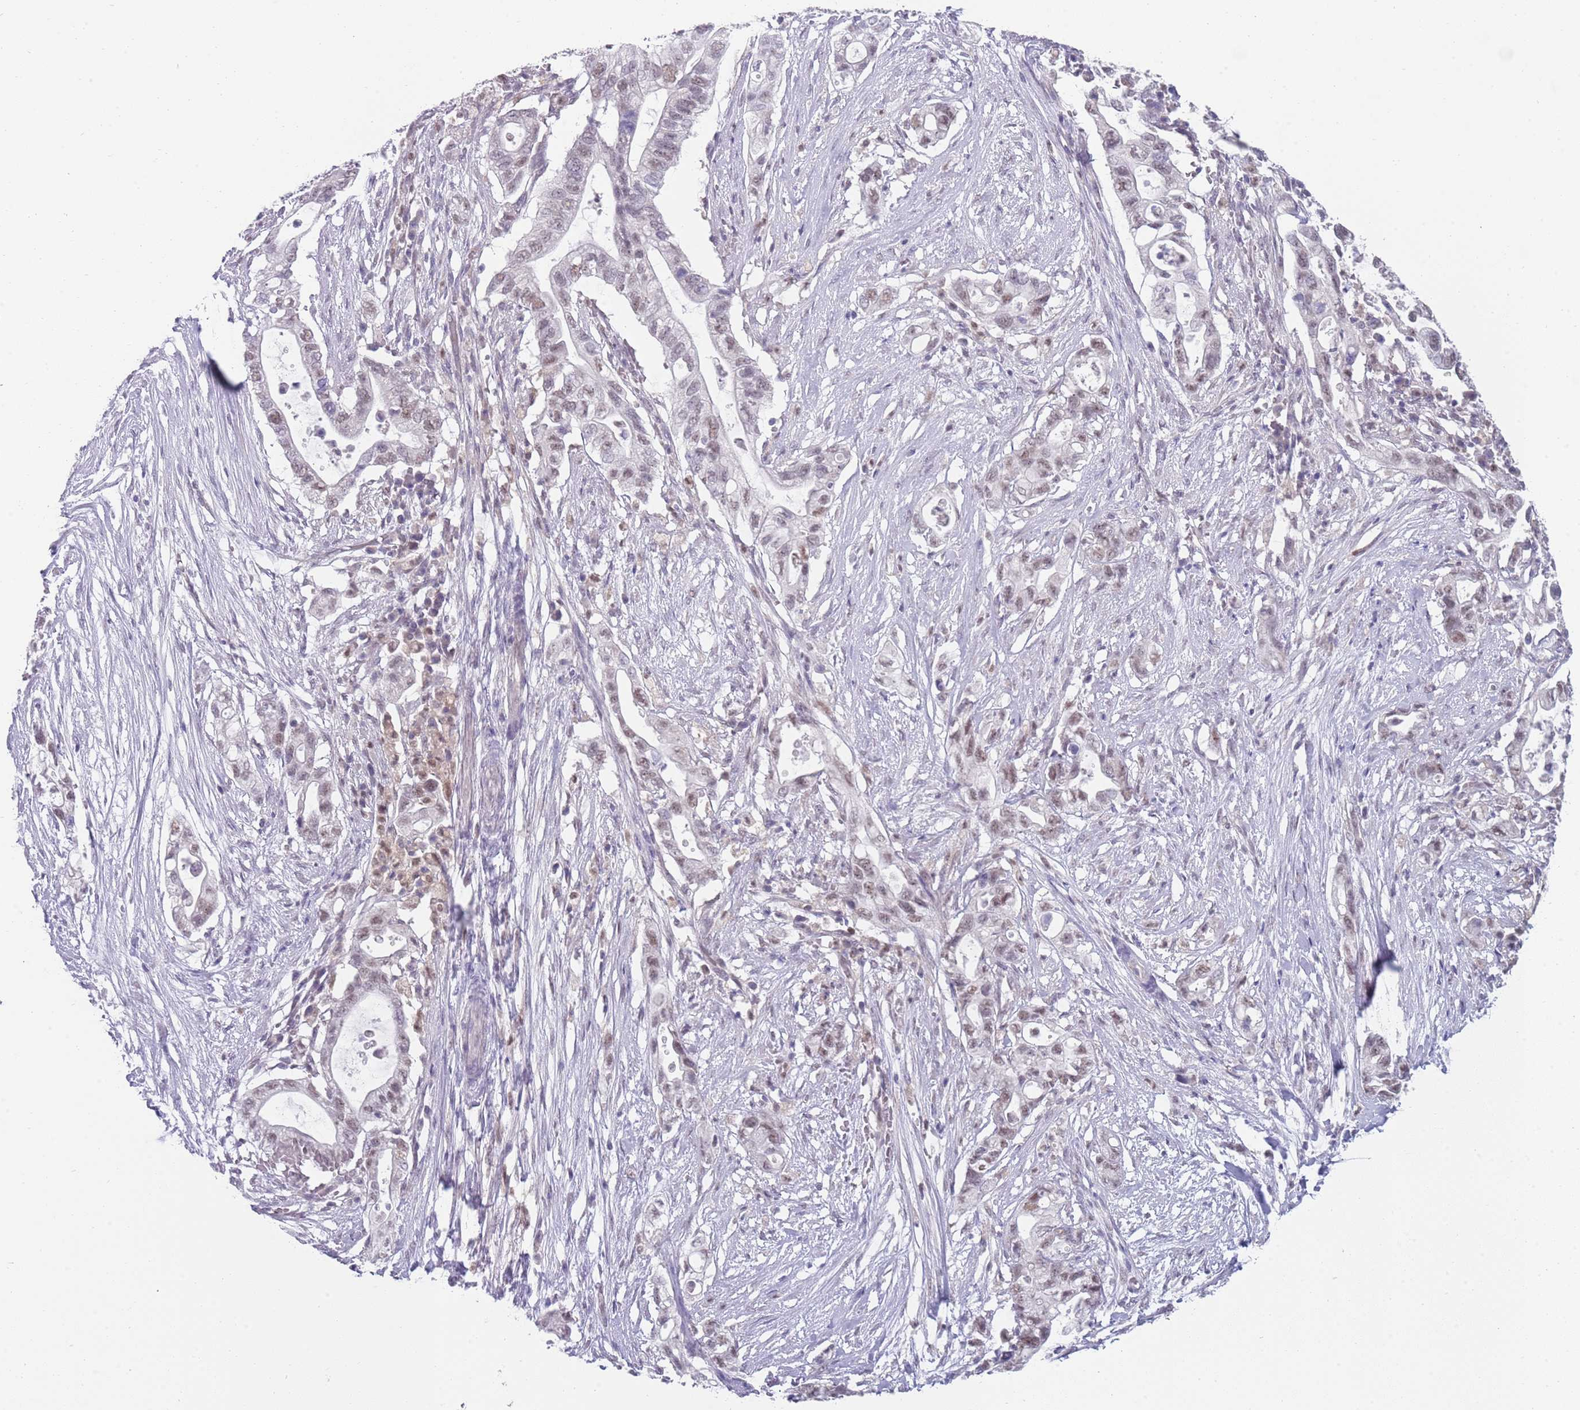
{"staining": {"intensity": "weak", "quantity": "<25%", "location": "nuclear"}, "tissue": "pancreatic cancer", "cell_type": "Tumor cells", "image_type": "cancer", "snomed": [{"axis": "morphology", "description": "Adenocarcinoma, NOS"}, {"axis": "topography", "description": "Pancreas"}], "caption": "DAB immunohistochemical staining of pancreatic cancer (adenocarcinoma) shows no significant positivity in tumor cells.", "gene": "SEPHS2", "patient": {"sex": "female", "age": 72}}